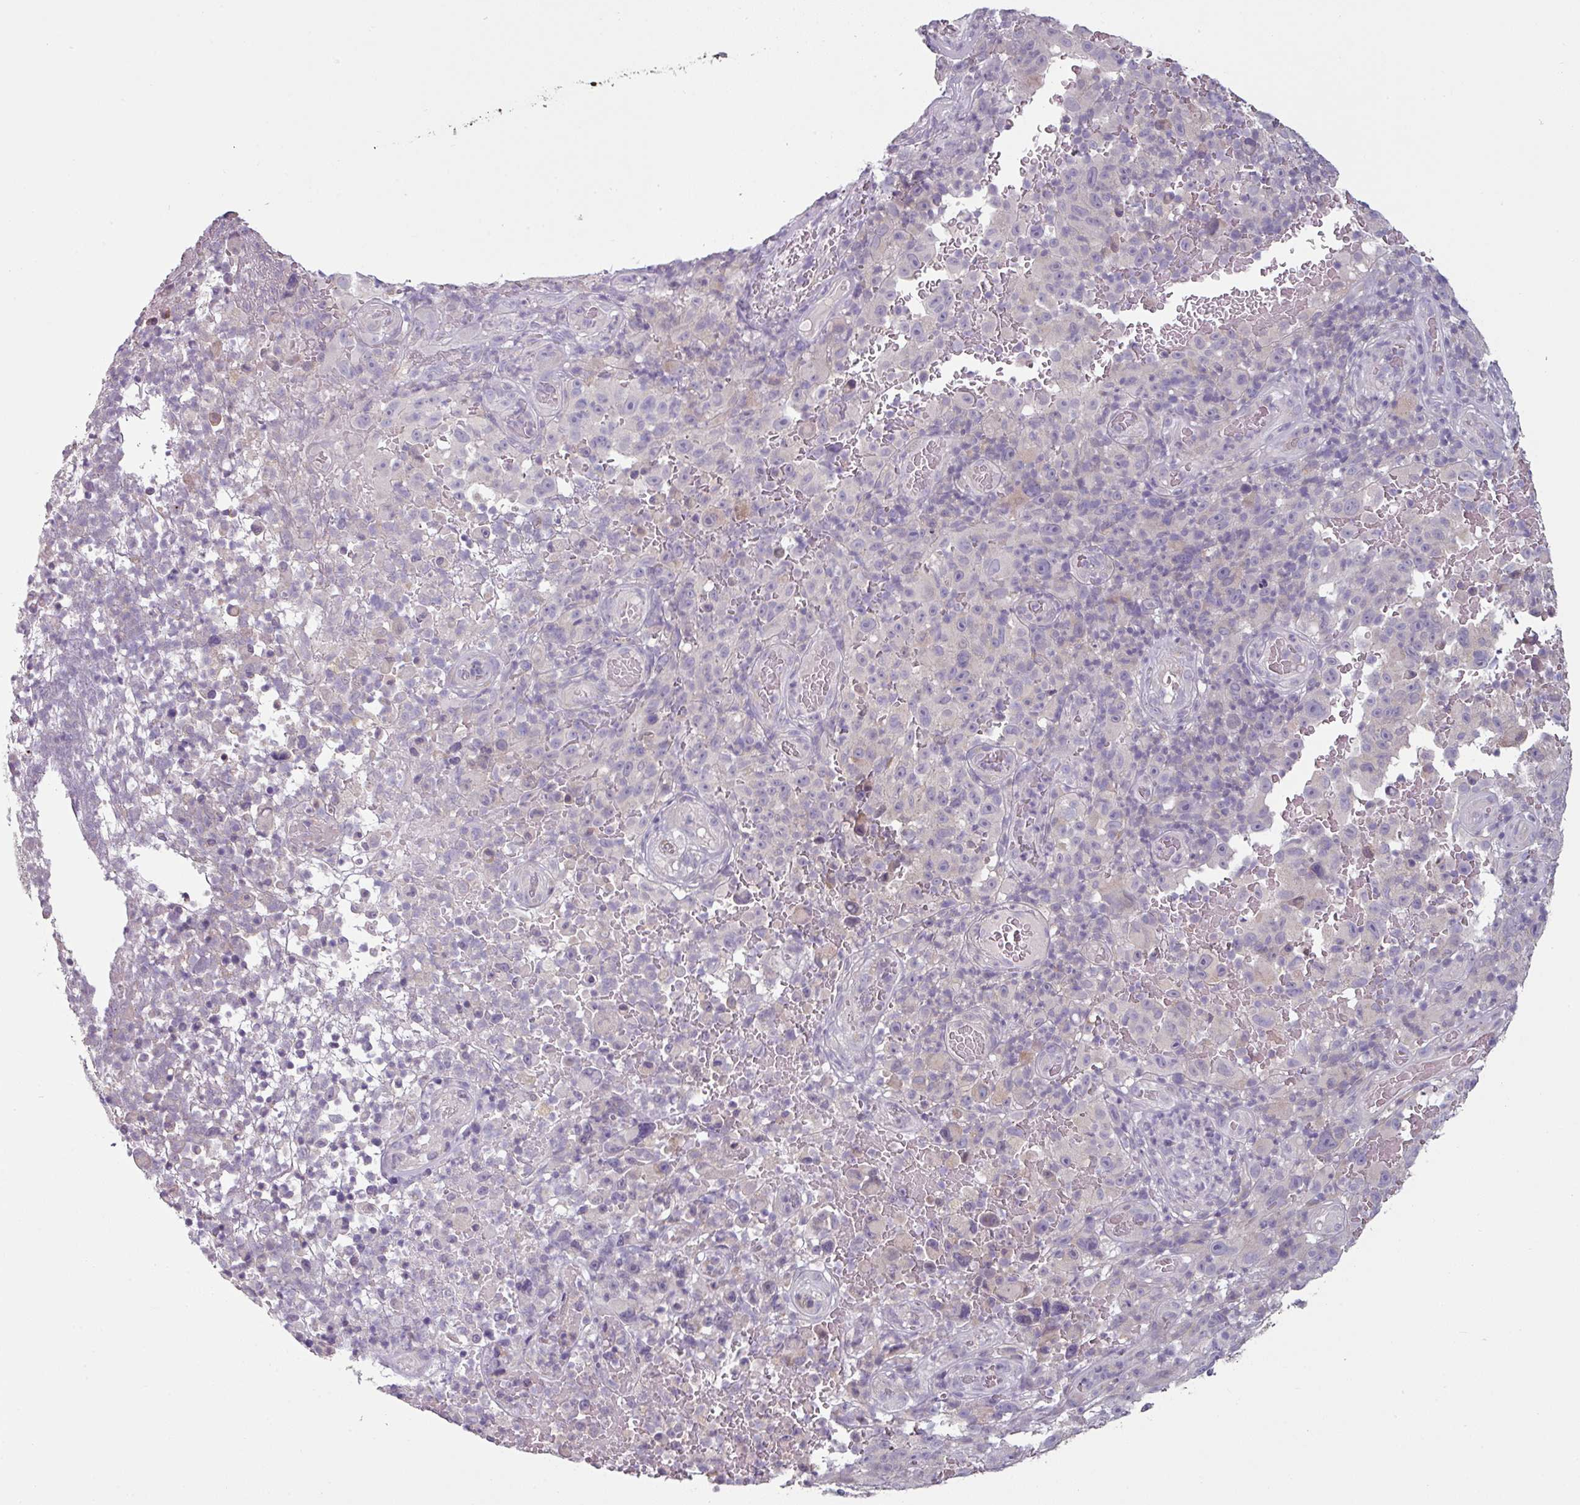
{"staining": {"intensity": "negative", "quantity": "none", "location": "none"}, "tissue": "melanoma", "cell_type": "Tumor cells", "image_type": "cancer", "snomed": [{"axis": "morphology", "description": "Malignant melanoma, NOS"}, {"axis": "topography", "description": "Skin"}], "caption": "A photomicrograph of human malignant melanoma is negative for staining in tumor cells.", "gene": "MTMR14", "patient": {"sex": "female", "age": 82}}